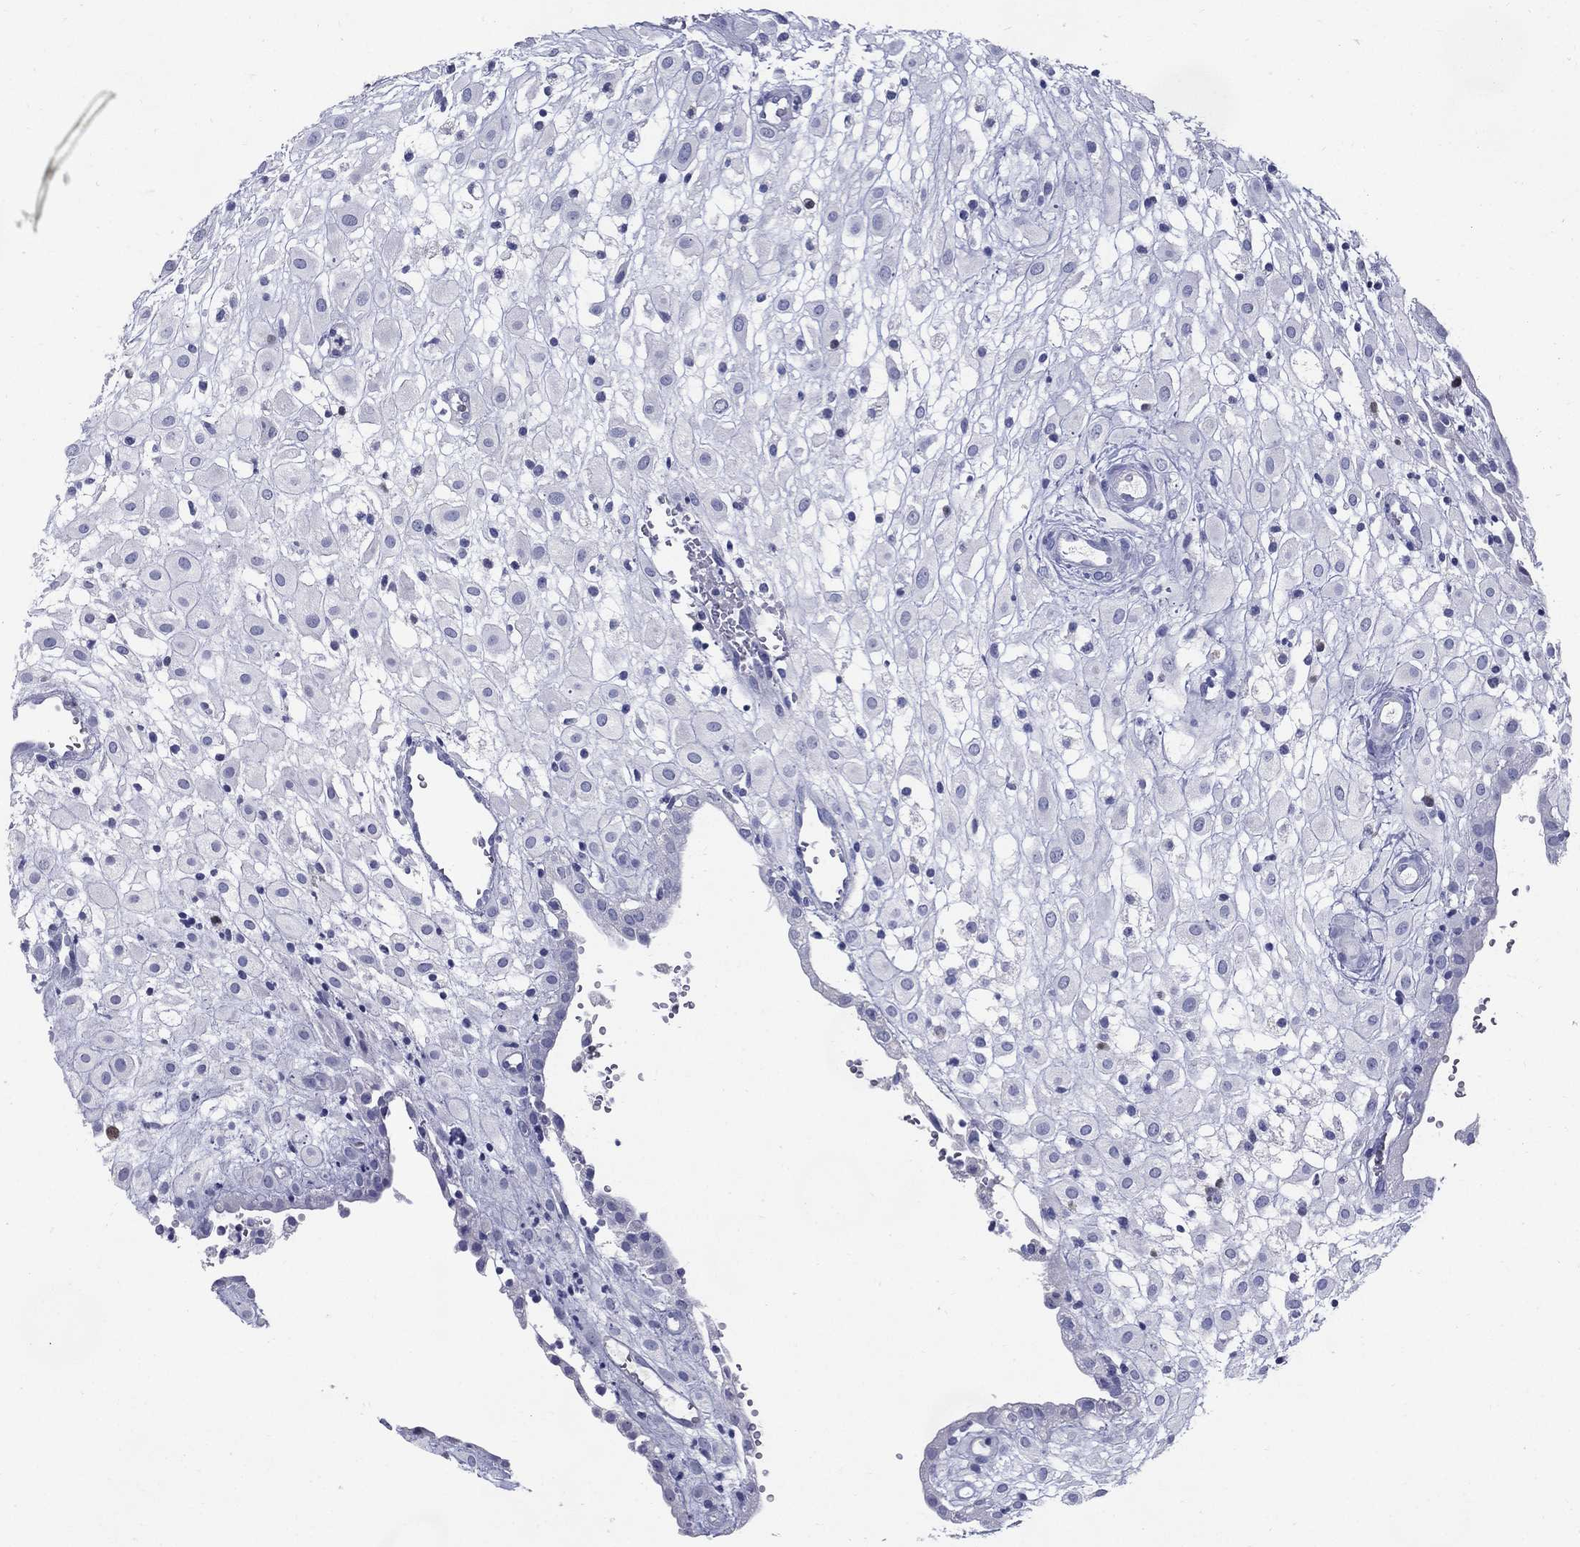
{"staining": {"intensity": "negative", "quantity": "none", "location": "none"}, "tissue": "placenta", "cell_type": "Decidual cells", "image_type": "normal", "snomed": [{"axis": "morphology", "description": "Normal tissue, NOS"}, {"axis": "topography", "description": "Placenta"}], "caption": "Placenta stained for a protein using immunohistochemistry reveals no expression decidual cells.", "gene": "KIF2C", "patient": {"sex": "female", "age": 24}}